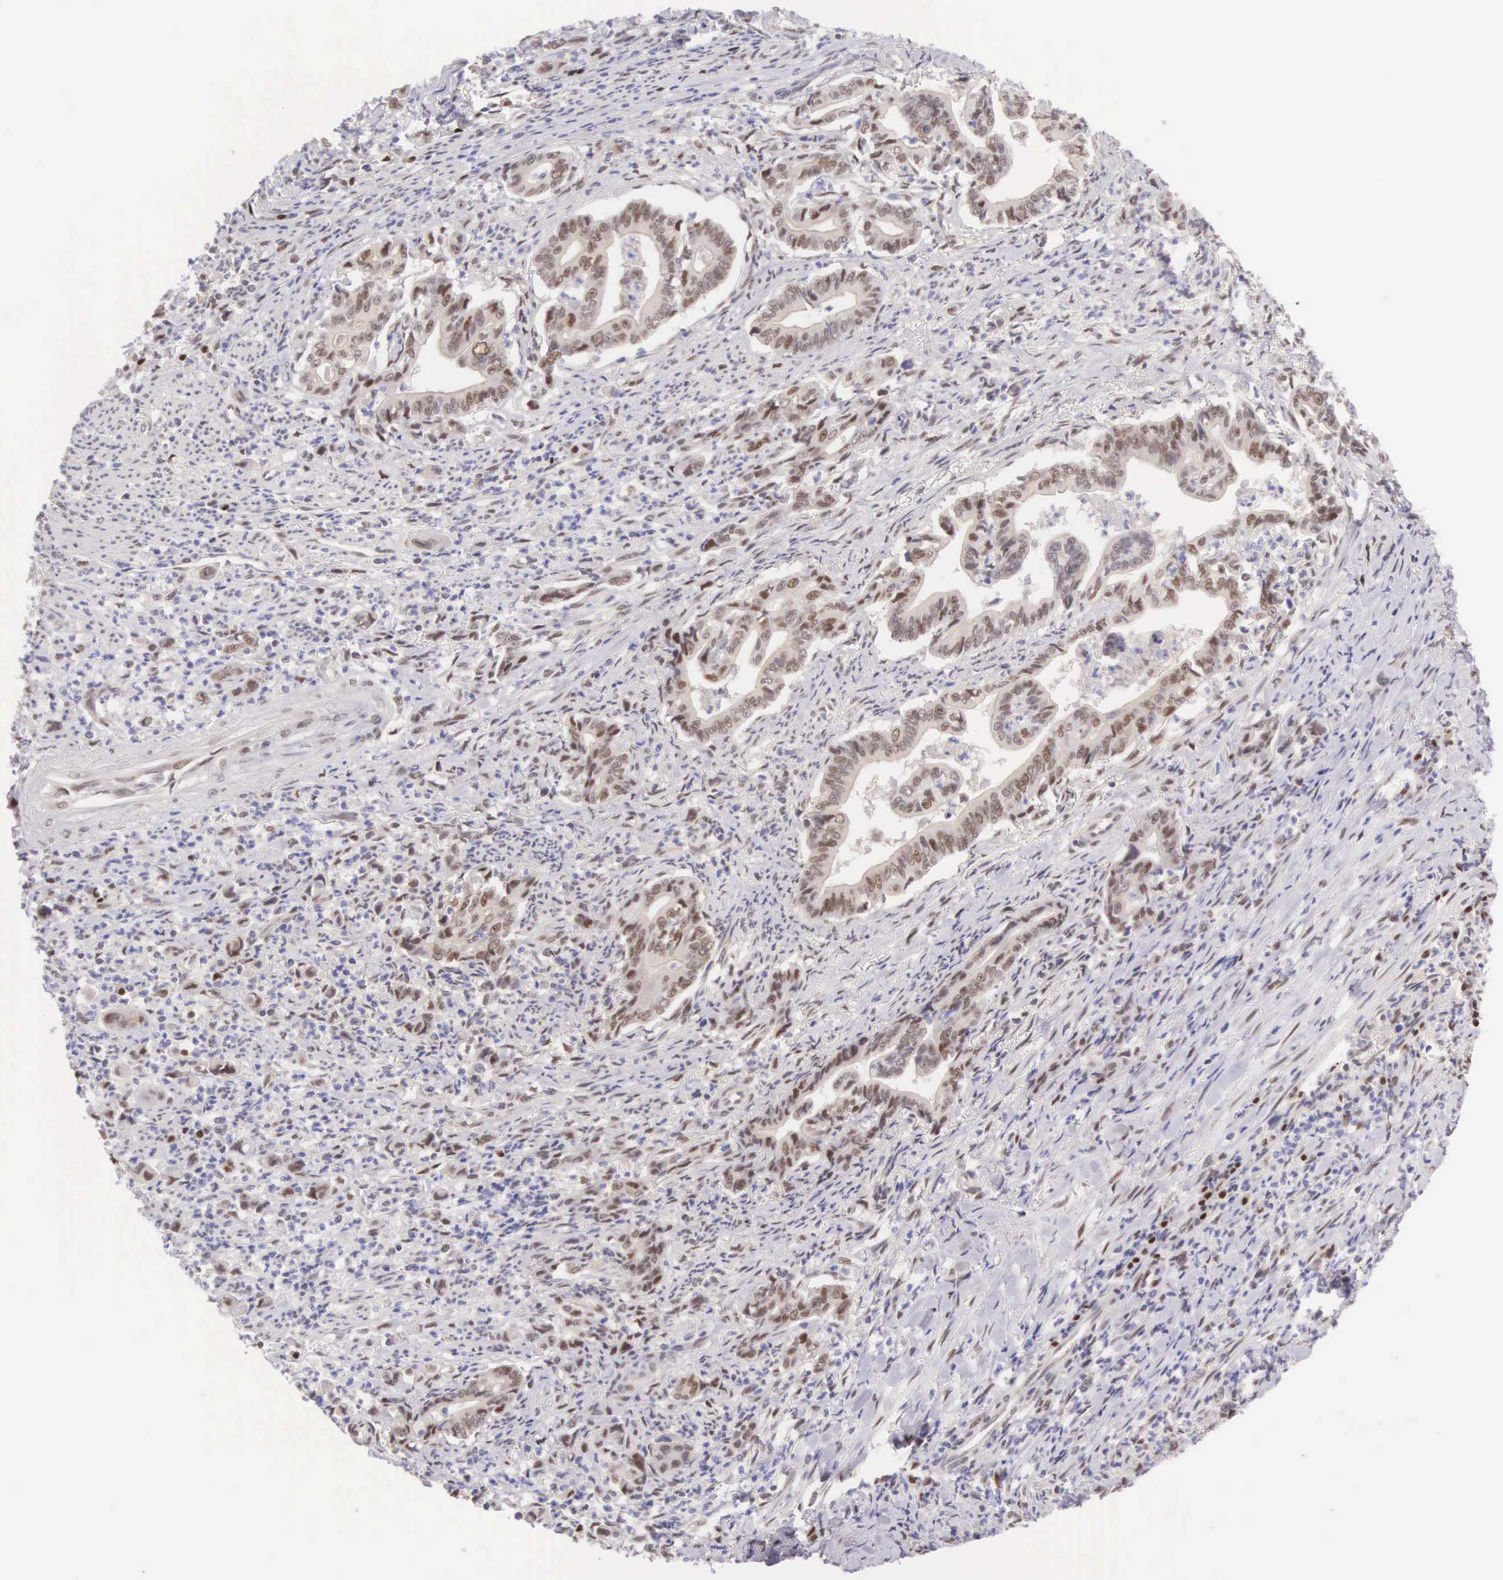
{"staining": {"intensity": "moderate", "quantity": ">75%", "location": "nuclear"}, "tissue": "stomach cancer", "cell_type": "Tumor cells", "image_type": "cancer", "snomed": [{"axis": "morphology", "description": "Adenocarcinoma, NOS"}, {"axis": "topography", "description": "Stomach"}], "caption": "Brown immunohistochemical staining in human stomach cancer reveals moderate nuclear expression in approximately >75% of tumor cells. (DAB (3,3'-diaminobenzidine) = brown stain, brightfield microscopy at high magnification).", "gene": "CCDC117", "patient": {"sex": "female", "age": 76}}